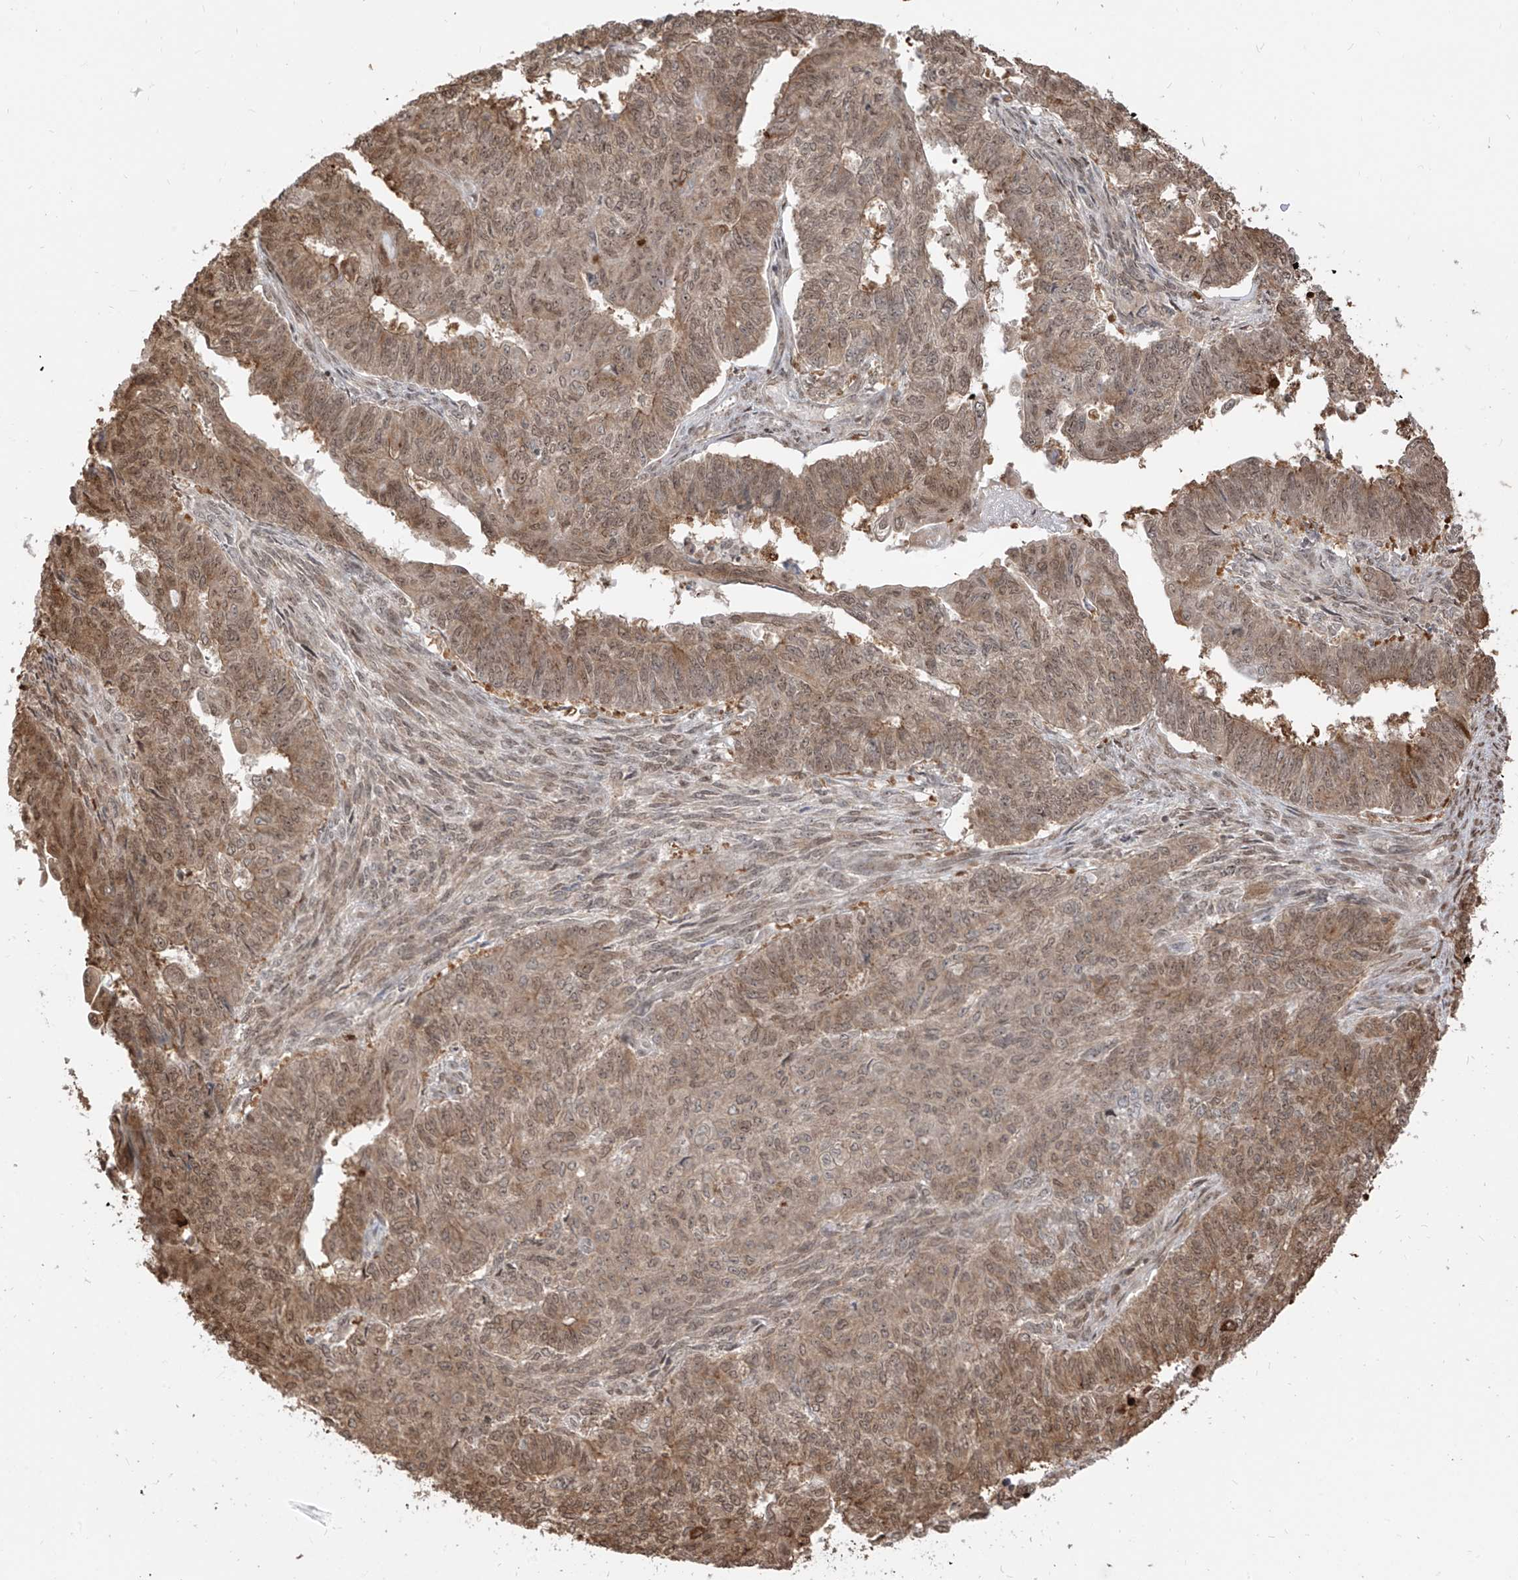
{"staining": {"intensity": "moderate", "quantity": ">75%", "location": "cytoplasmic/membranous,nuclear"}, "tissue": "endometrial cancer", "cell_type": "Tumor cells", "image_type": "cancer", "snomed": [{"axis": "morphology", "description": "Adenocarcinoma, NOS"}, {"axis": "topography", "description": "Endometrium"}], "caption": "Endometrial cancer stained with immunohistochemistry reveals moderate cytoplasmic/membranous and nuclear positivity in about >75% of tumor cells. The protein is shown in brown color, while the nuclei are stained blue.", "gene": "VMP1", "patient": {"sex": "female", "age": 32}}